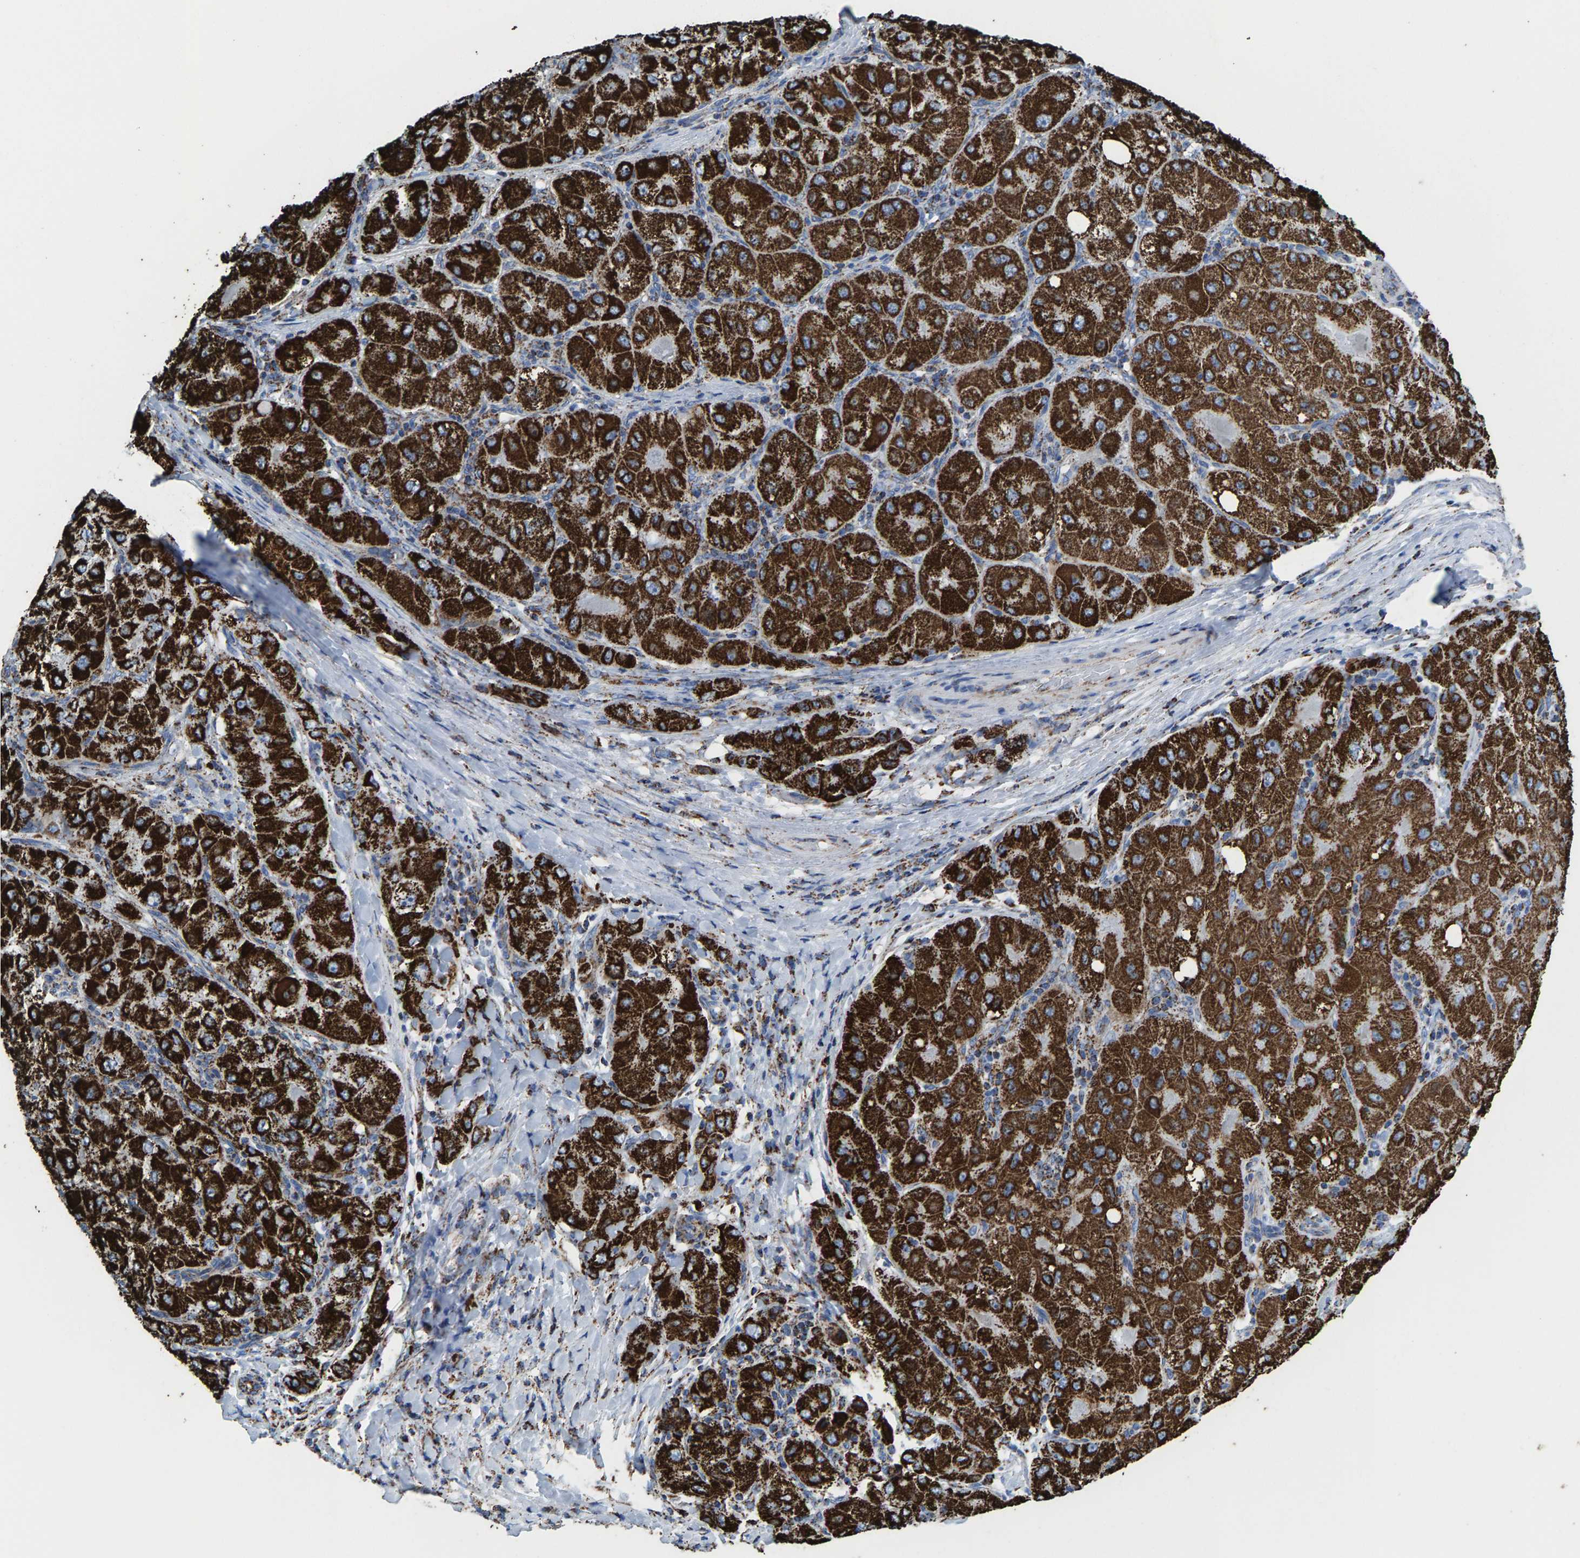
{"staining": {"intensity": "strong", "quantity": ">75%", "location": "cytoplasmic/membranous"}, "tissue": "liver cancer", "cell_type": "Tumor cells", "image_type": "cancer", "snomed": [{"axis": "morphology", "description": "Carcinoma, Hepatocellular, NOS"}, {"axis": "topography", "description": "Liver"}], "caption": "A photomicrograph of human liver cancer stained for a protein displays strong cytoplasmic/membranous brown staining in tumor cells. (DAB = brown stain, brightfield microscopy at high magnification).", "gene": "ECHS1", "patient": {"sex": "male", "age": 80}}